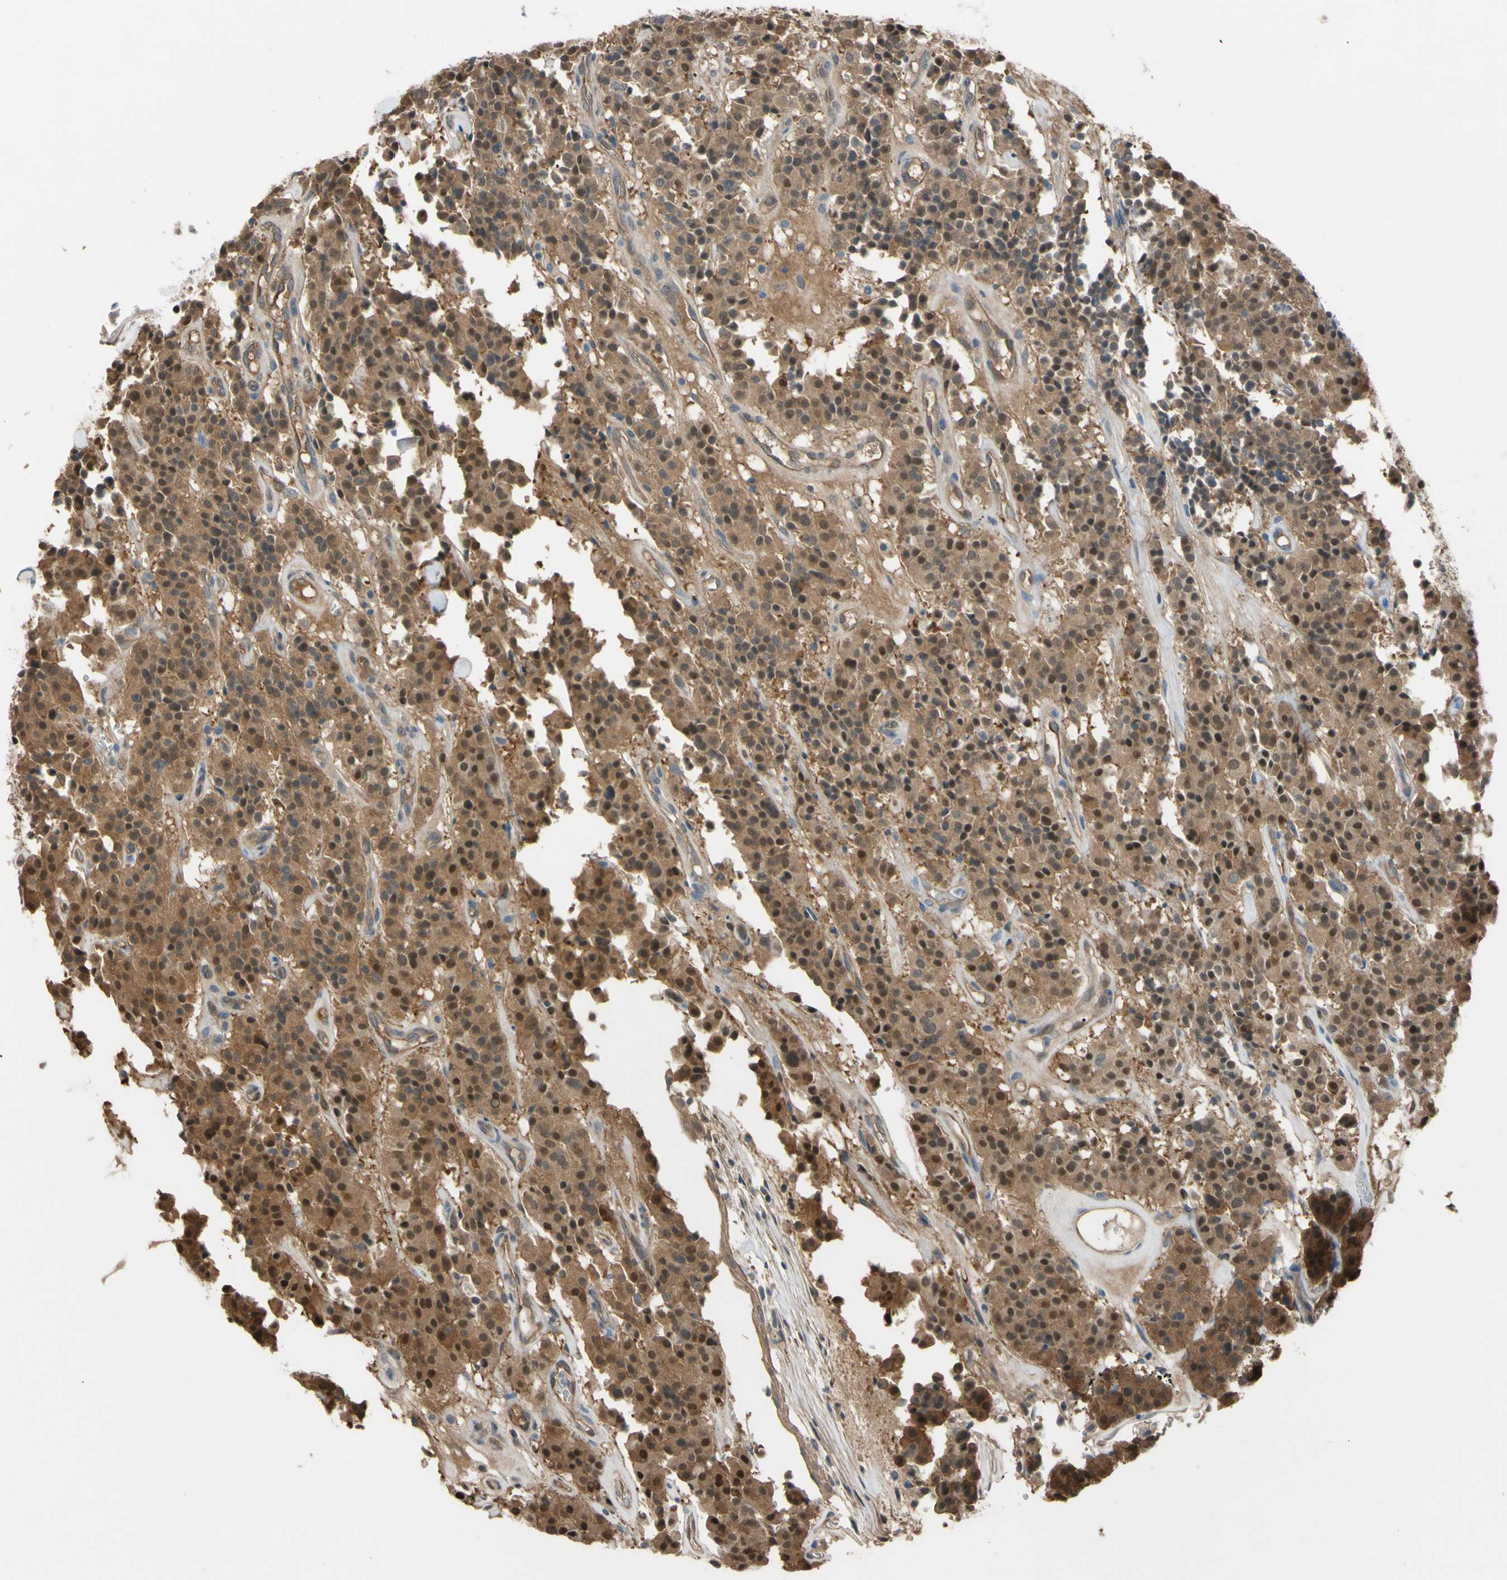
{"staining": {"intensity": "strong", "quantity": "25%-75%", "location": "cytoplasmic/membranous,nuclear"}, "tissue": "carcinoid", "cell_type": "Tumor cells", "image_type": "cancer", "snomed": [{"axis": "morphology", "description": "Carcinoid, malignant, NOS"}, {"axis": "topography", "description": "Lung"}], "caption": "Malignant carcinoid was stained to show a protein in brown. There is high levels of strong cytoplasmic/membranous and nuclear positivity in approximately 25%-75% of tumor cells.", "gene": "YWHAQ", "patient": {"sex": "male", "age": 30}}